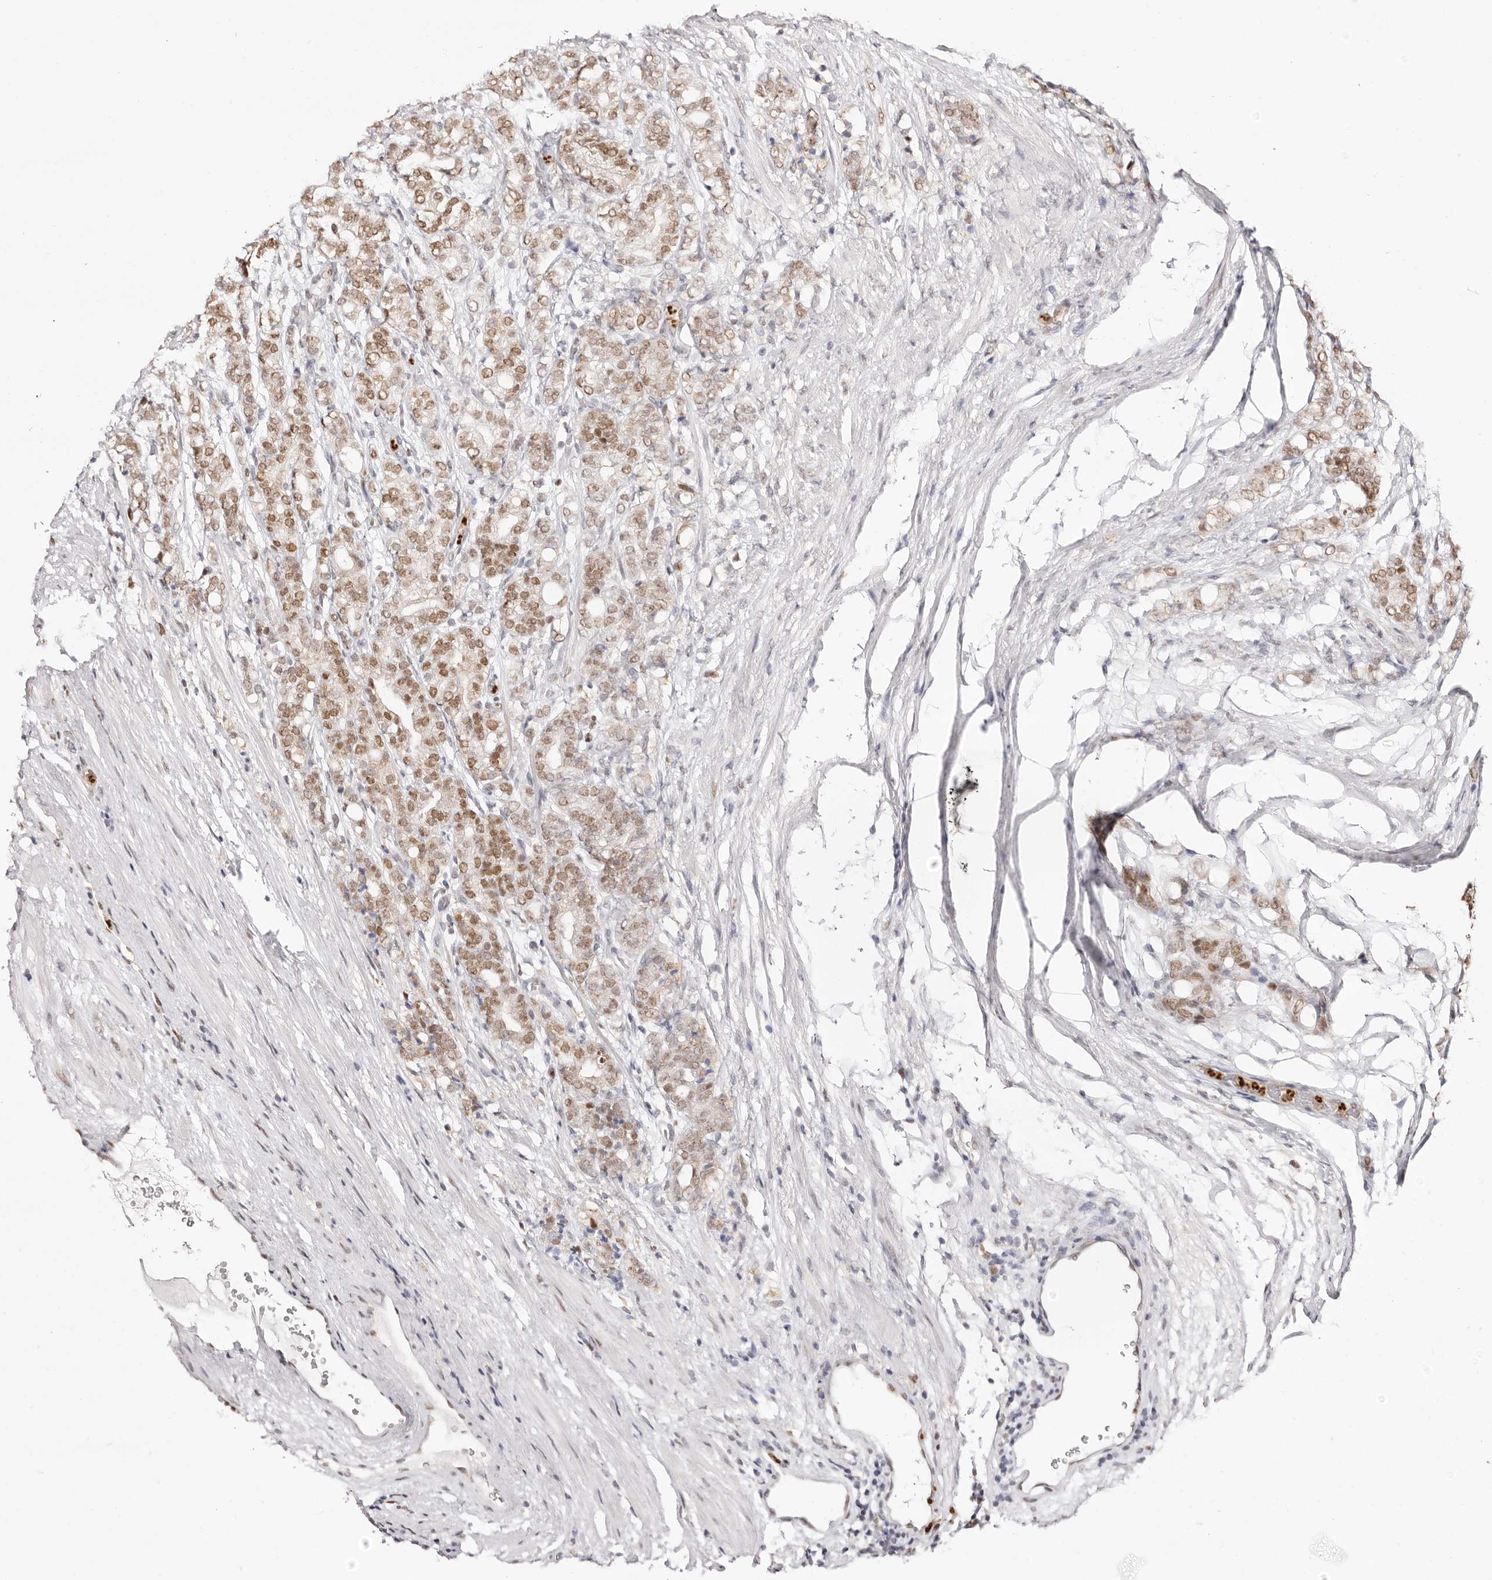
{"staining": {"intensity": "moderate", "quantity": ">75%", "location": "nuclear"}, "tissue": "prostate cancer", "cell_type": "Tumor cells", "image_type": "cancer", "snomed": [{"axis": "morphology", "description": "Adenocarcinoma, High grade"}, {"axis": "topography", "description": "Prostate"}], "caption": "About >75% of tumor cells in prostate cancer (high-grade adenocarcinoma) display moderate nuclear protein positivity as visualized by brown immunohistochemical staining.", "gene": "TKT", "patient": {"sex": "male", "age": 57}}